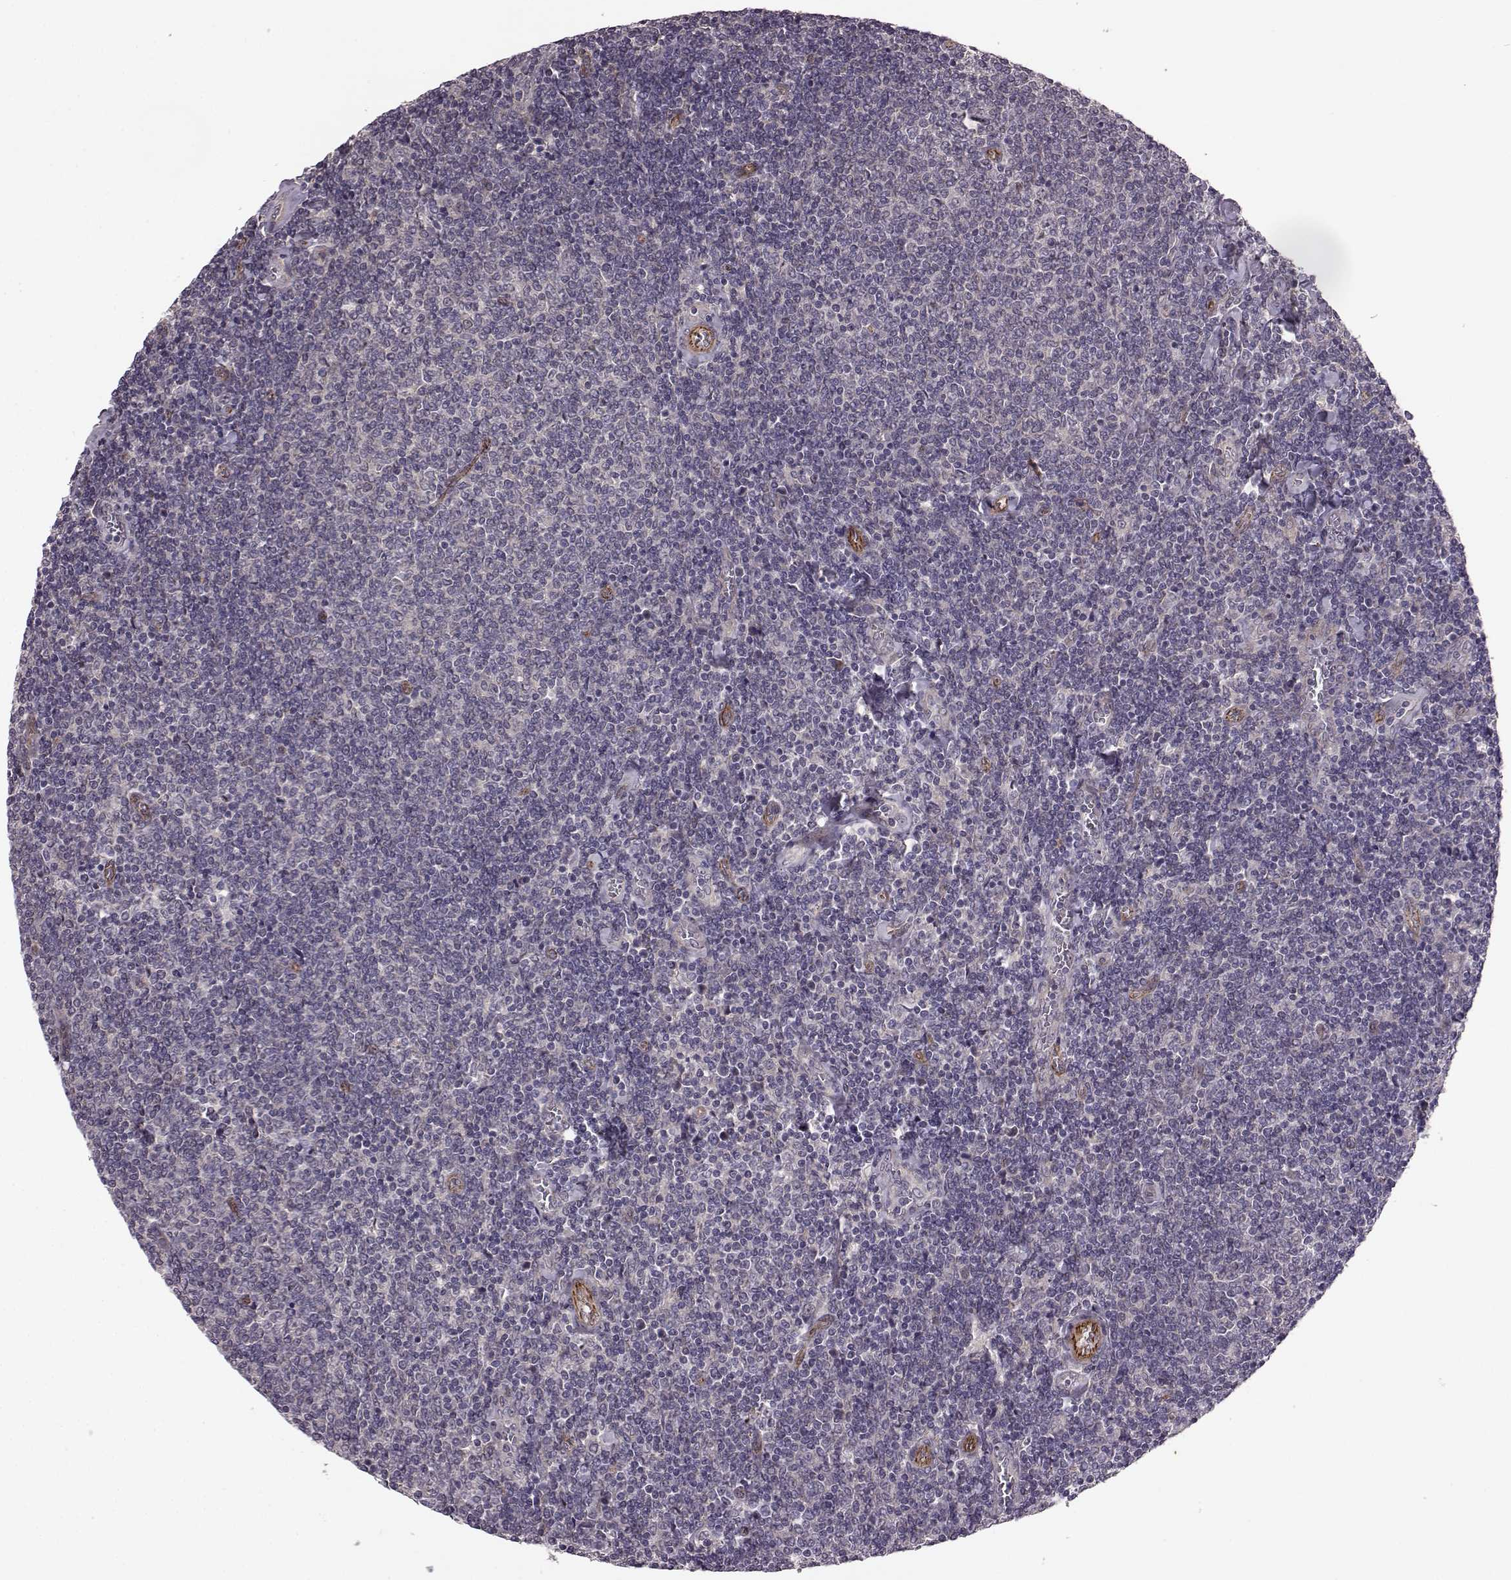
{"staining": {"intensity": "negative", "quantity": "none", "location": "none"}, "tissue": "lymphoma", "cell_type": "Tumor cells", "image_type": "cancer", "snomed": [{"axis": "morphology", "description": "Malignant lymphoma, non-Hodgkin's type, Low grade"}, {"axis": "topography", "description": "Lymph node"}], "caption": "Lymphoma was stained to show a protein in brown. There is no significant expression in tumor cells. (DAB (3,3'-diaminobenzidine) IHC visualized using brightfield microscopy, high magnification).", "gene": "SYNPO", "patient": {"sex": "male", "age": 52}}